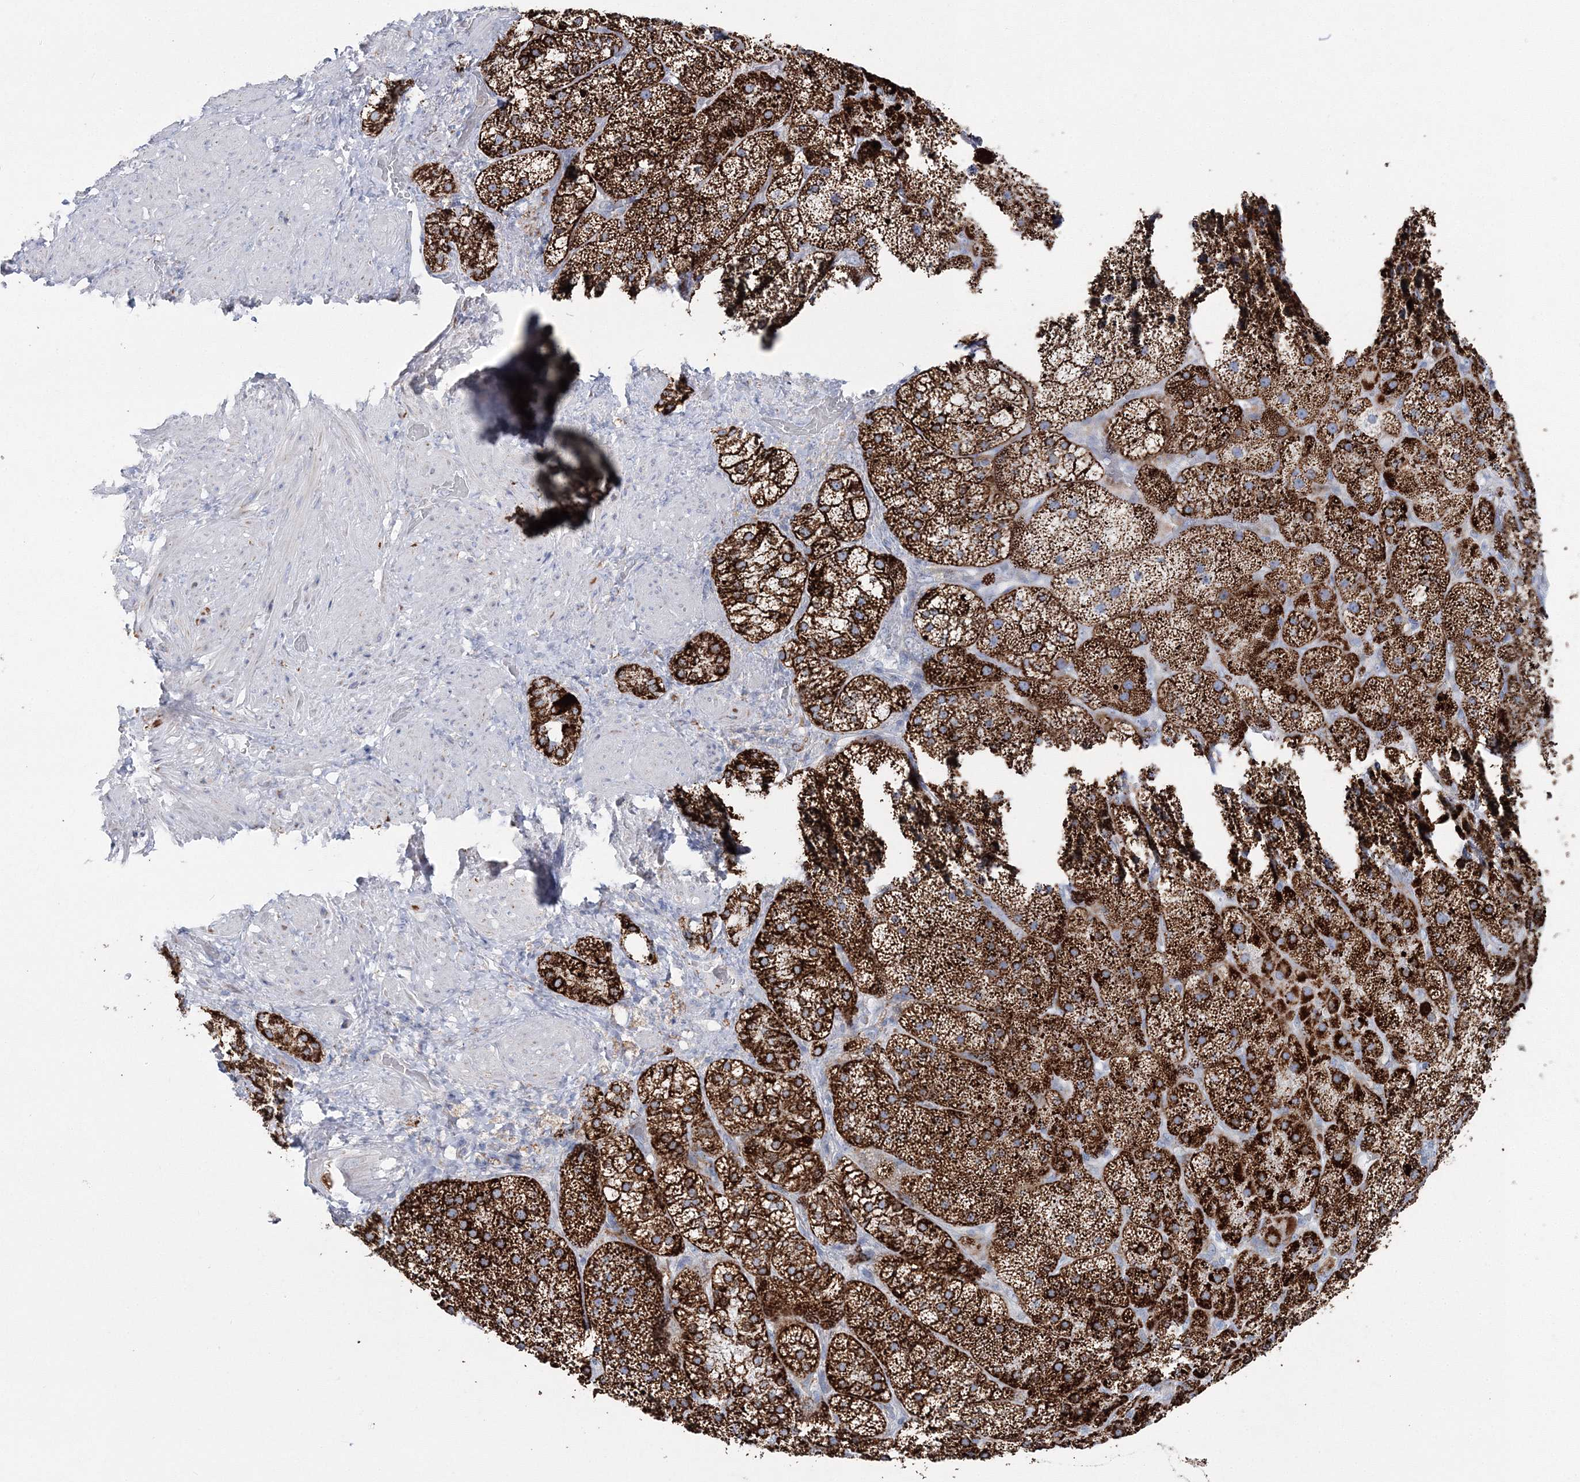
{"staining": {"intensity": "strong", "quantity": ">75%", "location": "cytoplasmic/membranous"}, "tissue": "adrenal gland", "cell_type": "Glandular cells", "image_type": "normal", "snomed": [{"axis": "morphology", "description": "Normal tissue, NOS"}, {"axis": "topography", "description": "Adrenal gland"}], "caption": "High-power microscopy captured an immunohistochemistry (IHC) image of benign adrenal gland, revealing strong cytoplasmic/membranous staining in approximately >75% of glandular cells.", "gene": "HIBCH", "patient": {"sex": "male", "age": 57}}